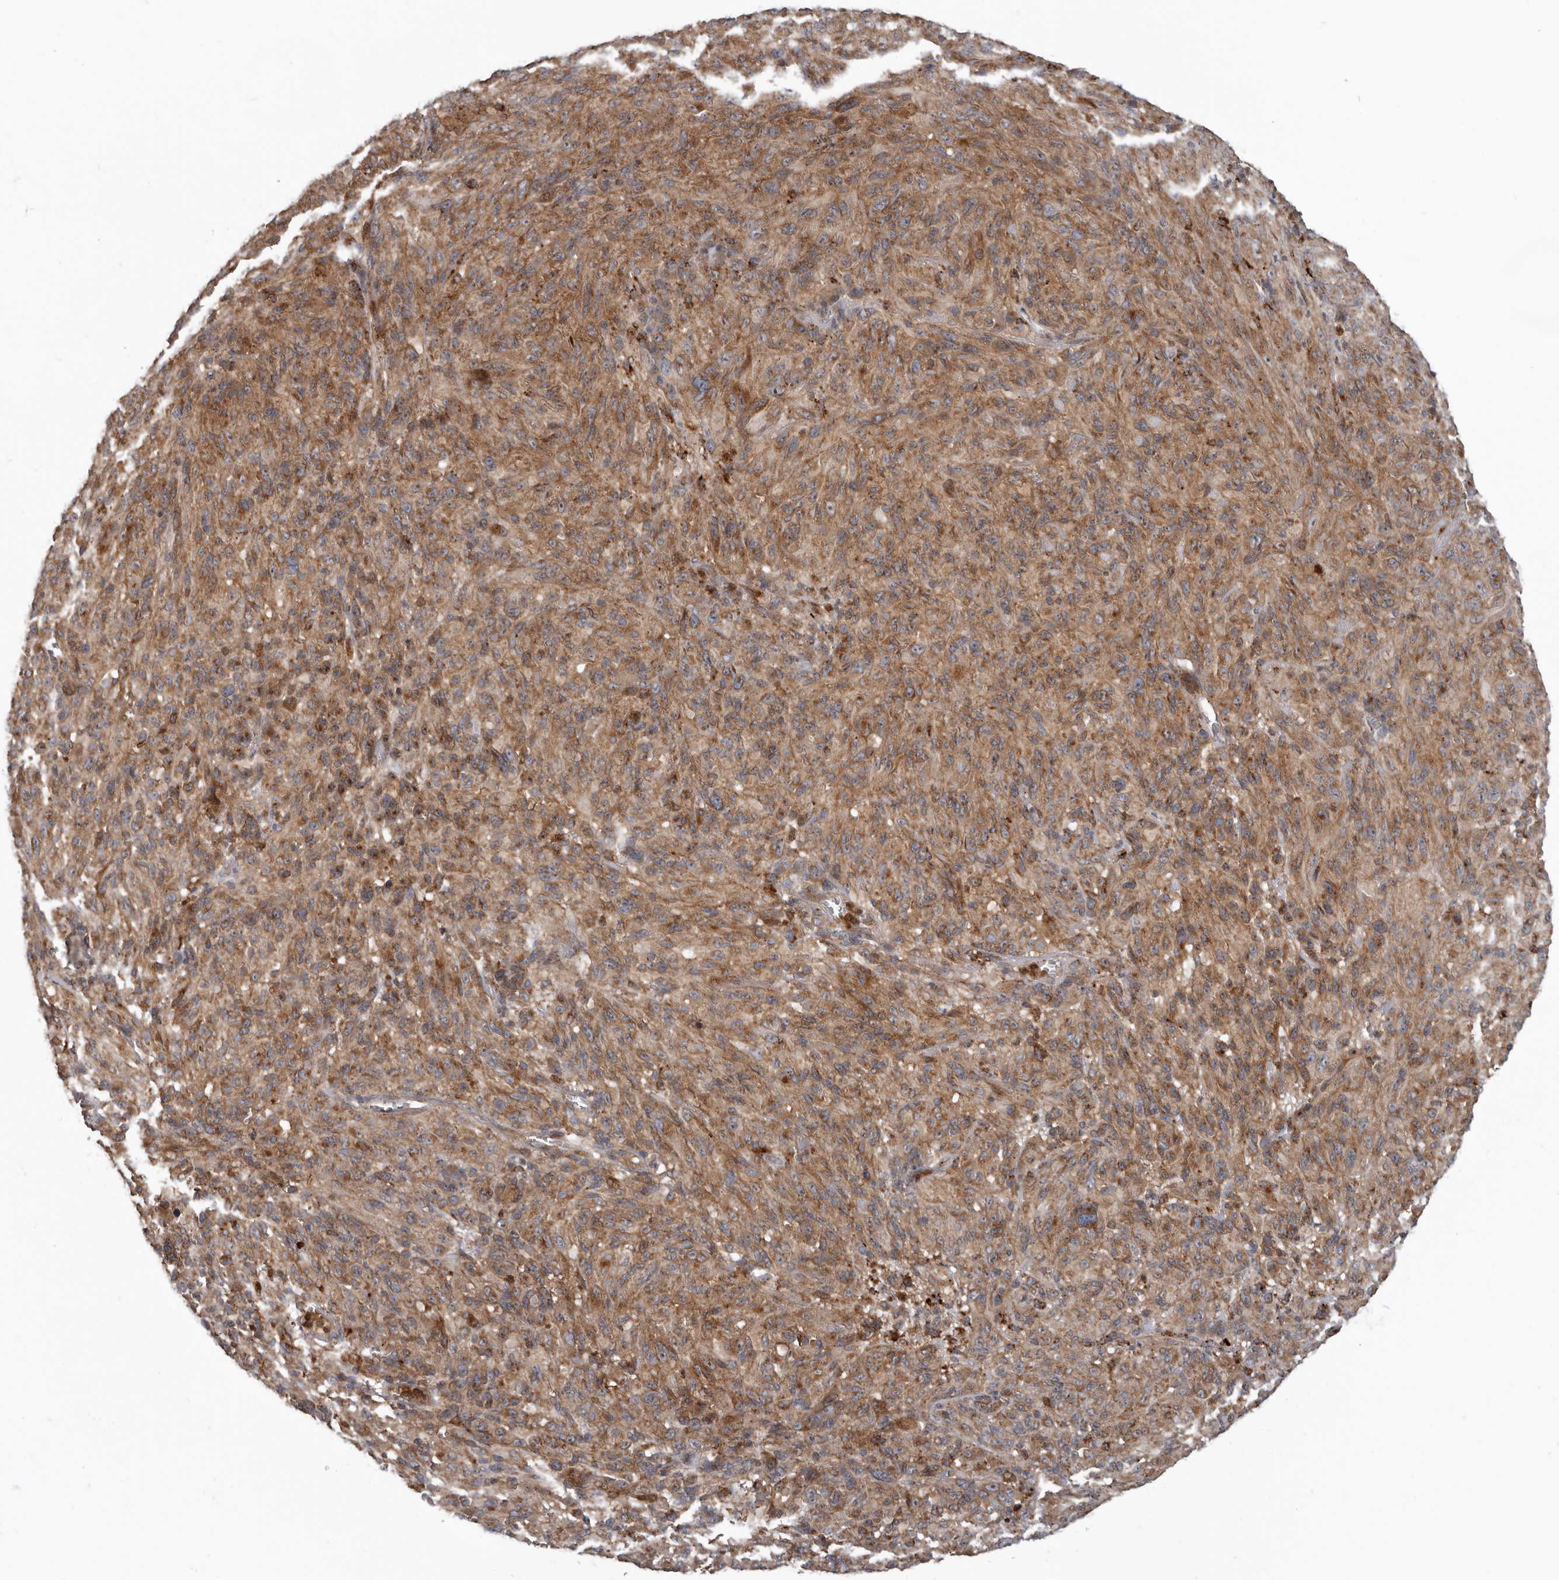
{"staining": {"intensity": "moderate", "quantity": ">75%", "location": "cytoplasmic/membranous"}, "tissue": "melanoma", "cell_type": "Tumor cells", "image_type": "cancer", "snomed": [{"axis": "morphology", "description": "Malignant melanoma, NOS"}, {"axis": "topography", "description": "Skin of head"}], "caption": "A medium amount of moderate cytoplasmic/membranous expression is seen in about >75% of tumor cells in malignant melanoma tissue.", "gene": "FGFR4", "patient": {"sex": "male", "age": 96}}